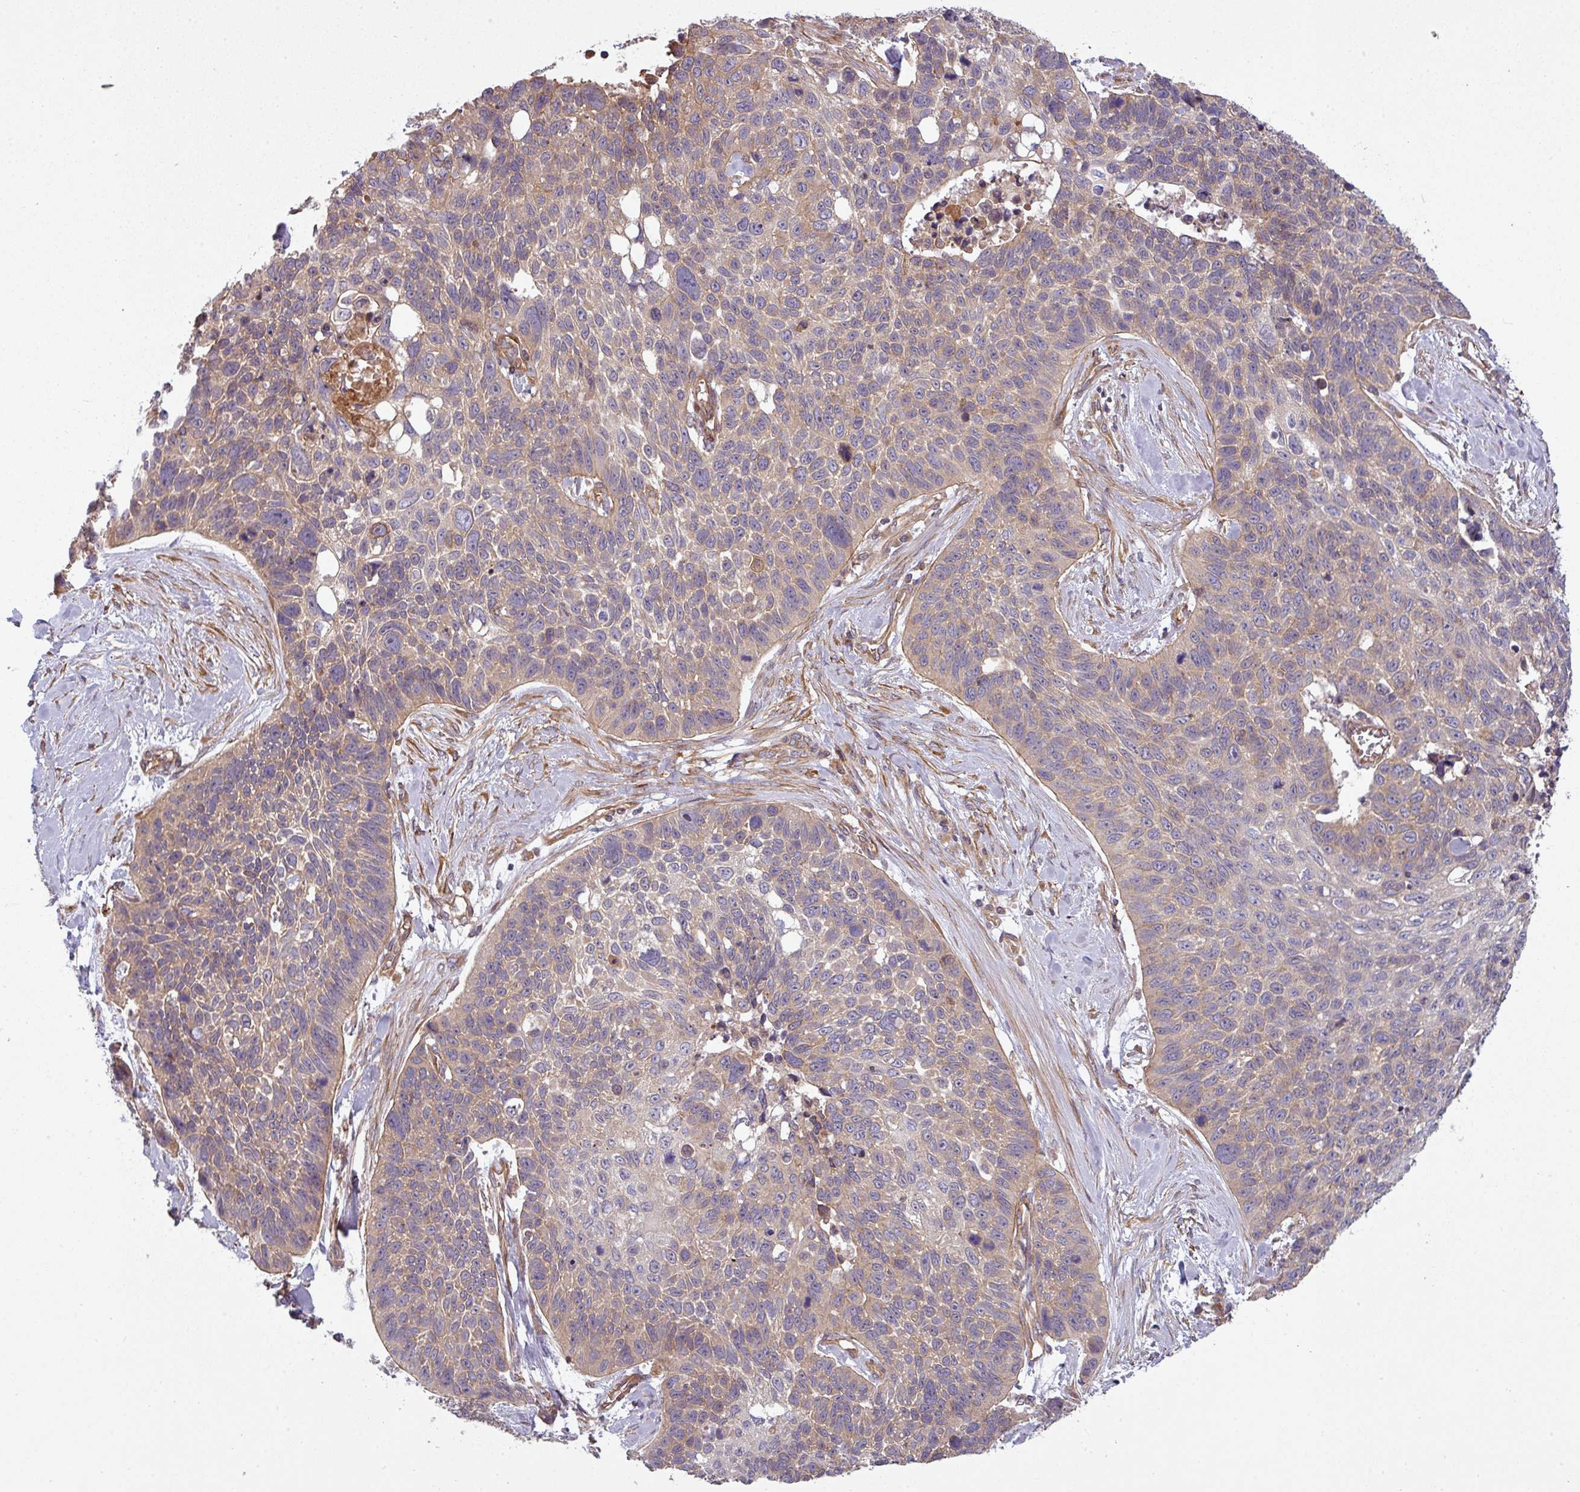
{"staining": {"intensity": "weak", "quantity": ">75%", "location": "cytoplasmic/membranous"}, "tissue": "lung cancer", "cell_type": "Tumor cells", "image_type": "cancer", "snomed": [{"axis": "morphology", "description": "Squamous cell carcinoma, NOS"}, {"axis": "topography", "description": "Lung"}], "caption": "Human lung cancer stained with a brown dye reveals weak cytoplasmic/membranous positive staining in approximately >75% of tumor cells.", "gene": "SNRNP25", "patient": {"sex": "male", "age": 62}}